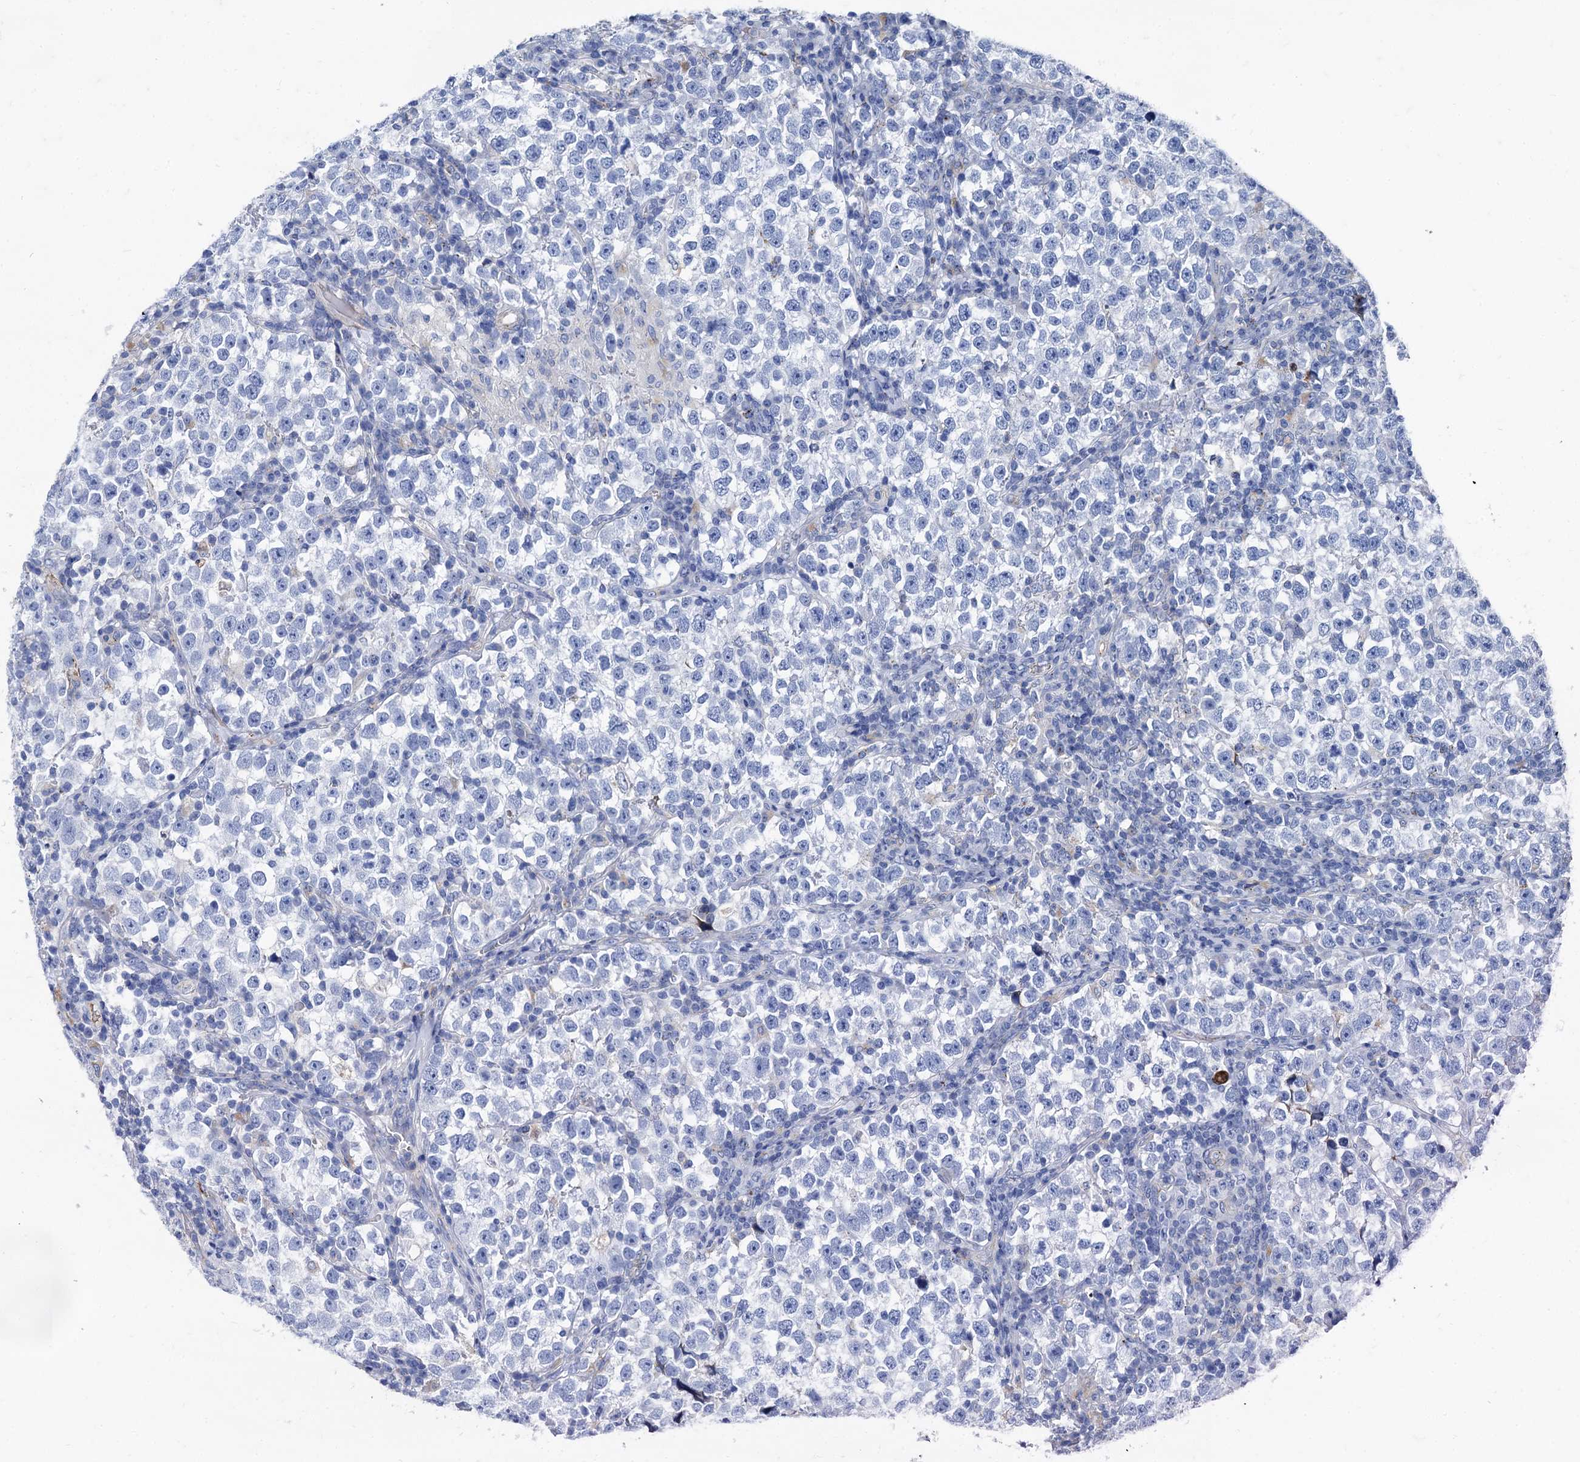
{"staining": {"intensity": "negative", "quantity": "none", "location": "none"}, "tissue": "testis cancer", "cell_type": "Tumor cells", "image_type": "cancer", "snomed": [{"axis": "morphology", "description": "Normal tissue, NOS"}, {"axis": "morphology", "description": "Seminoma, NOS"}, {"axis": "topography", "description": "Testis"}], "caption": "Immunohistochemistry of testis cancer demonstrates no staining in tumor cells.", "gene": "APOD", "patient": {"sex": "male", "age": 43}}